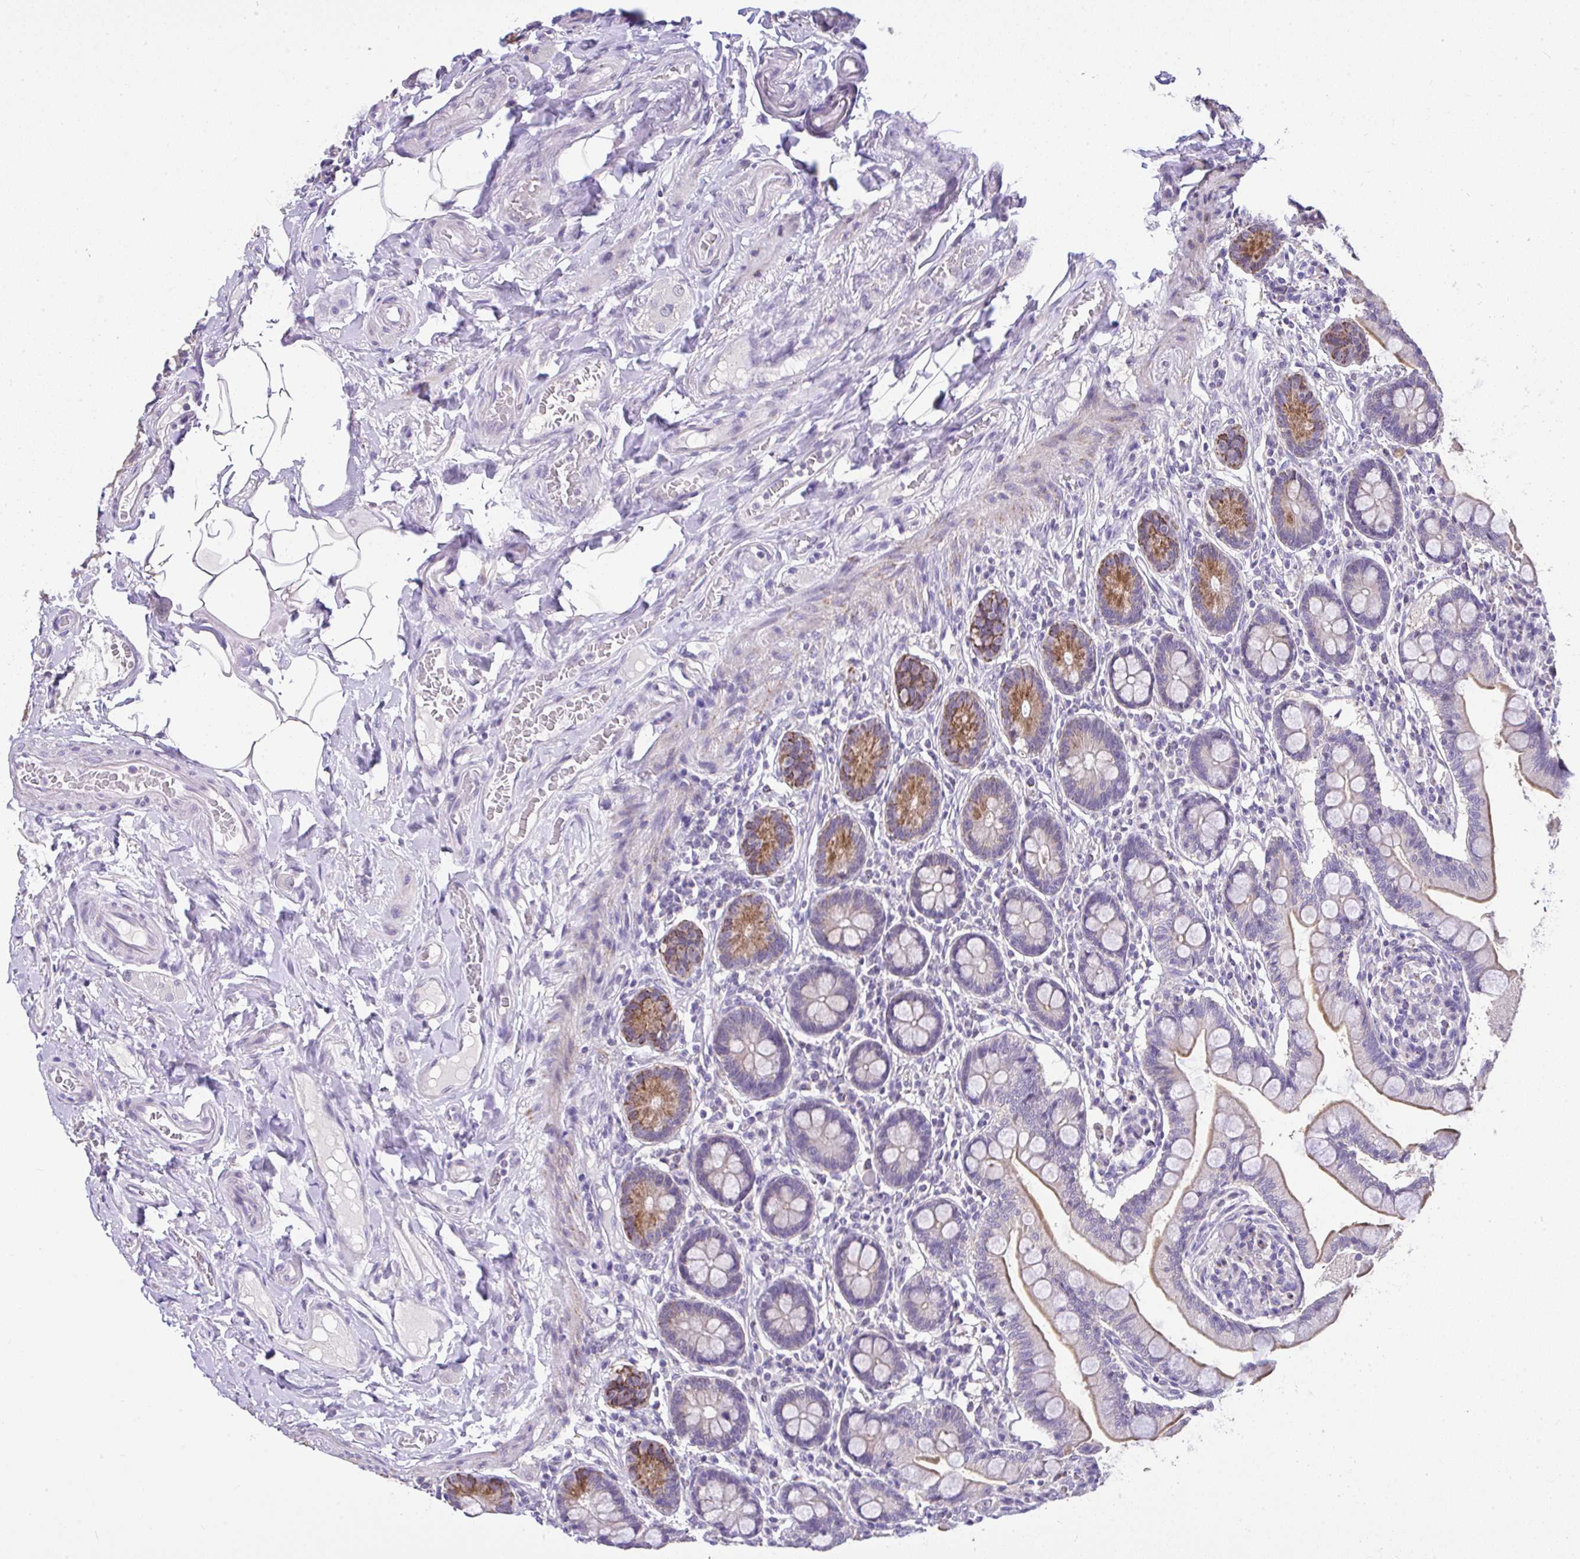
{"staining": {"intensity": "moderate", "quantity": ">75%", "location": "cytoplasmic/membranous"}, "tissue": "small intestine", "cell_type": "Glandular cells", "image_type": "normal", "snomed": [{"axis": "morphology", "description": "Normal tissue, NOS"}, {"axis": "topography", "description": "Small intestine"}], "caption": "Small intestine stained with a protein marker shows moderate staining in glandular cells.", "gene": "CTU1", "patient": {"sex": "female", "age": 64}}